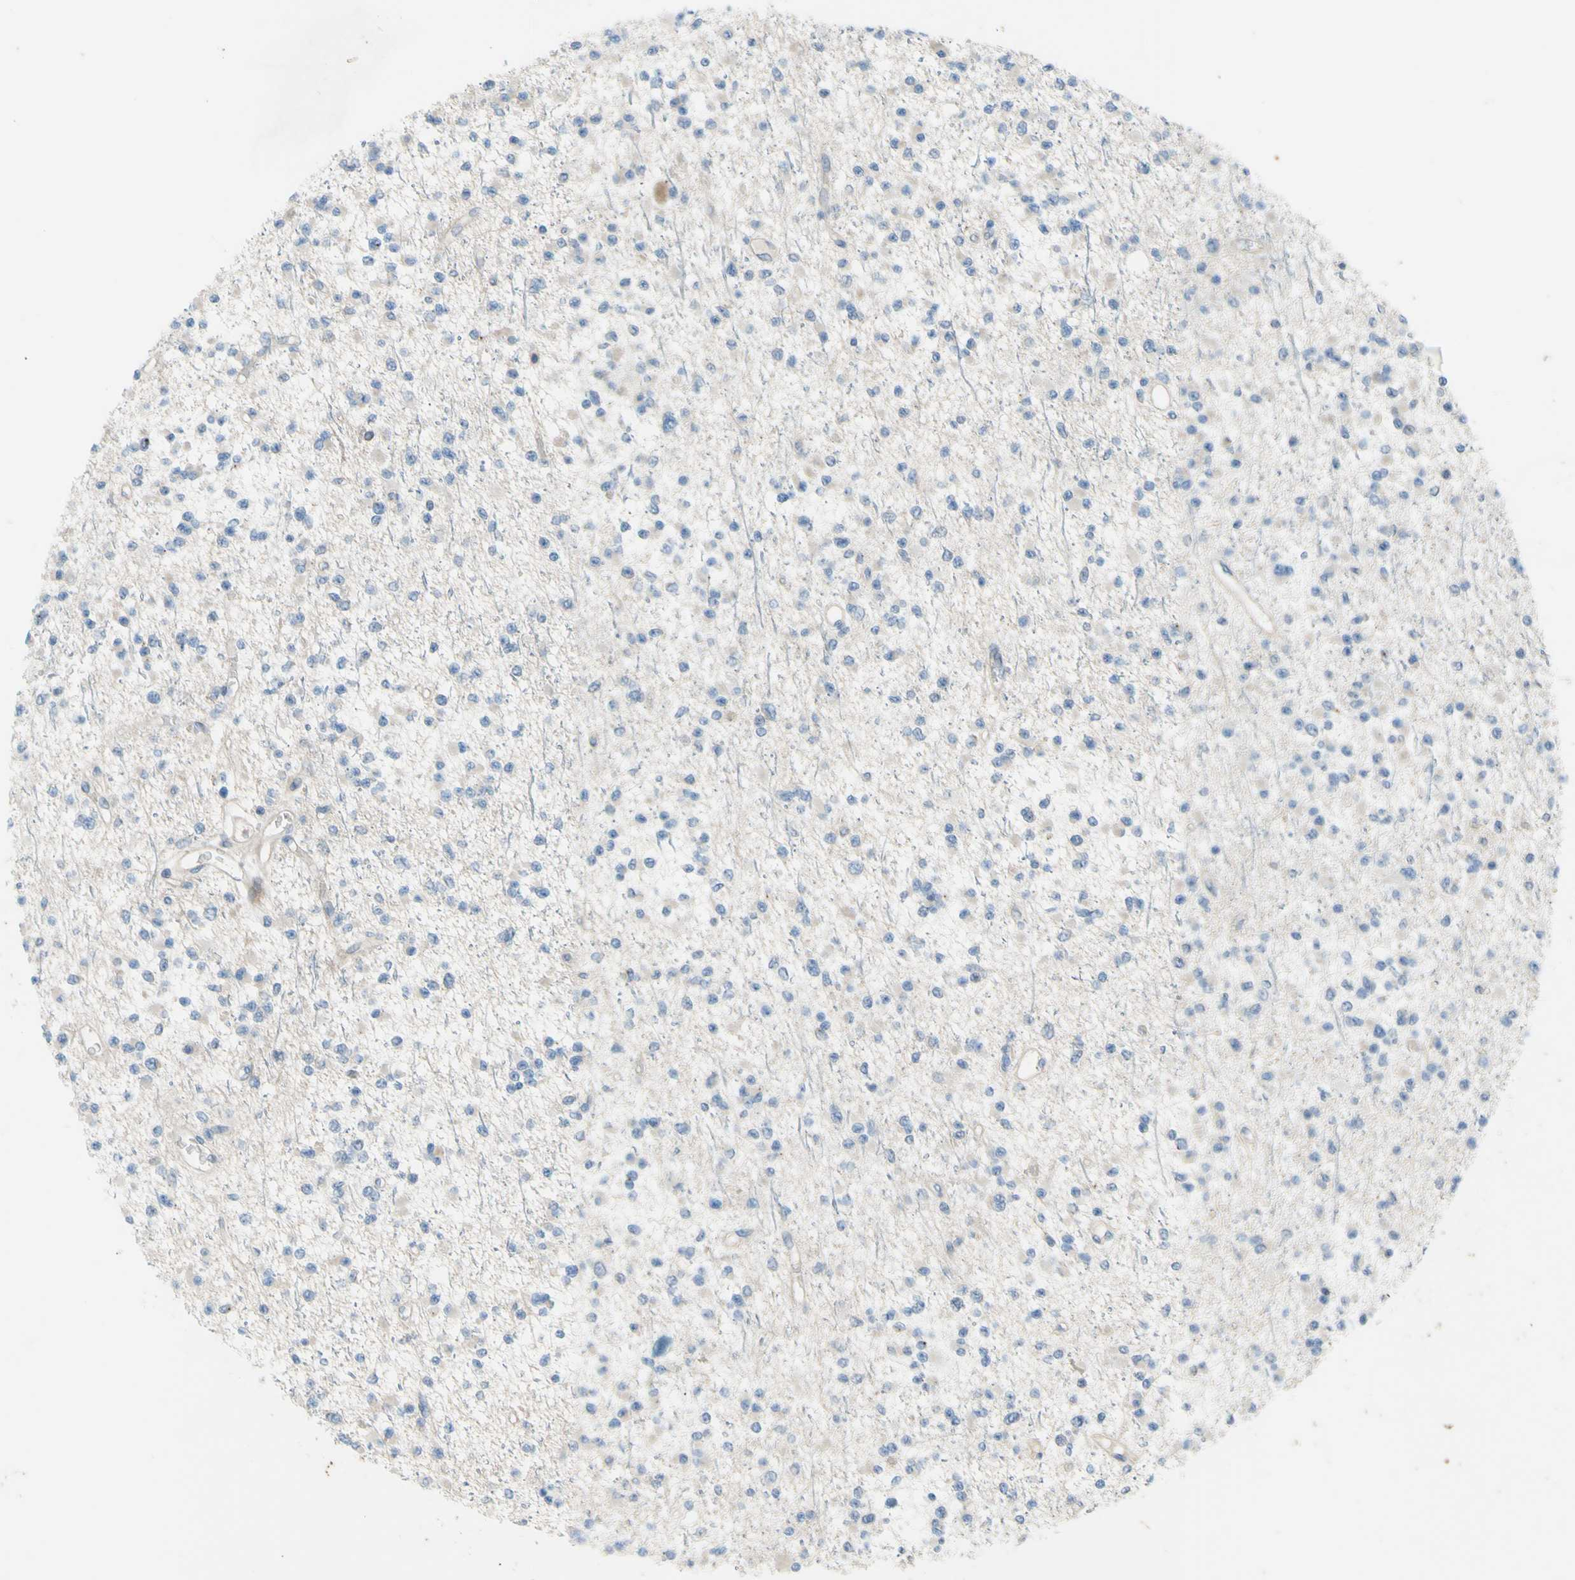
{"staining": {"intensity": "negative", "quantity": "none", "location": "none"}, "tissue": "glioma", "cell_type": "Tumor cells", "image_type": "cancer", "snomed": [{"axis": "morphology", "description": "Glioma, malignant, Low grade"}, {"axis": "topography", "description": "Brain"}], "caption": "The photomicrograph exhibits no staining of tumor cells in low-grade glioma (malignant). (DAB (3,3'-diaminobenzidine) immunohistochemistry (IHC) with hematoxylin counter stain).", "gene": "PAK2", "patient": {"sex": "female", "age": 22}}